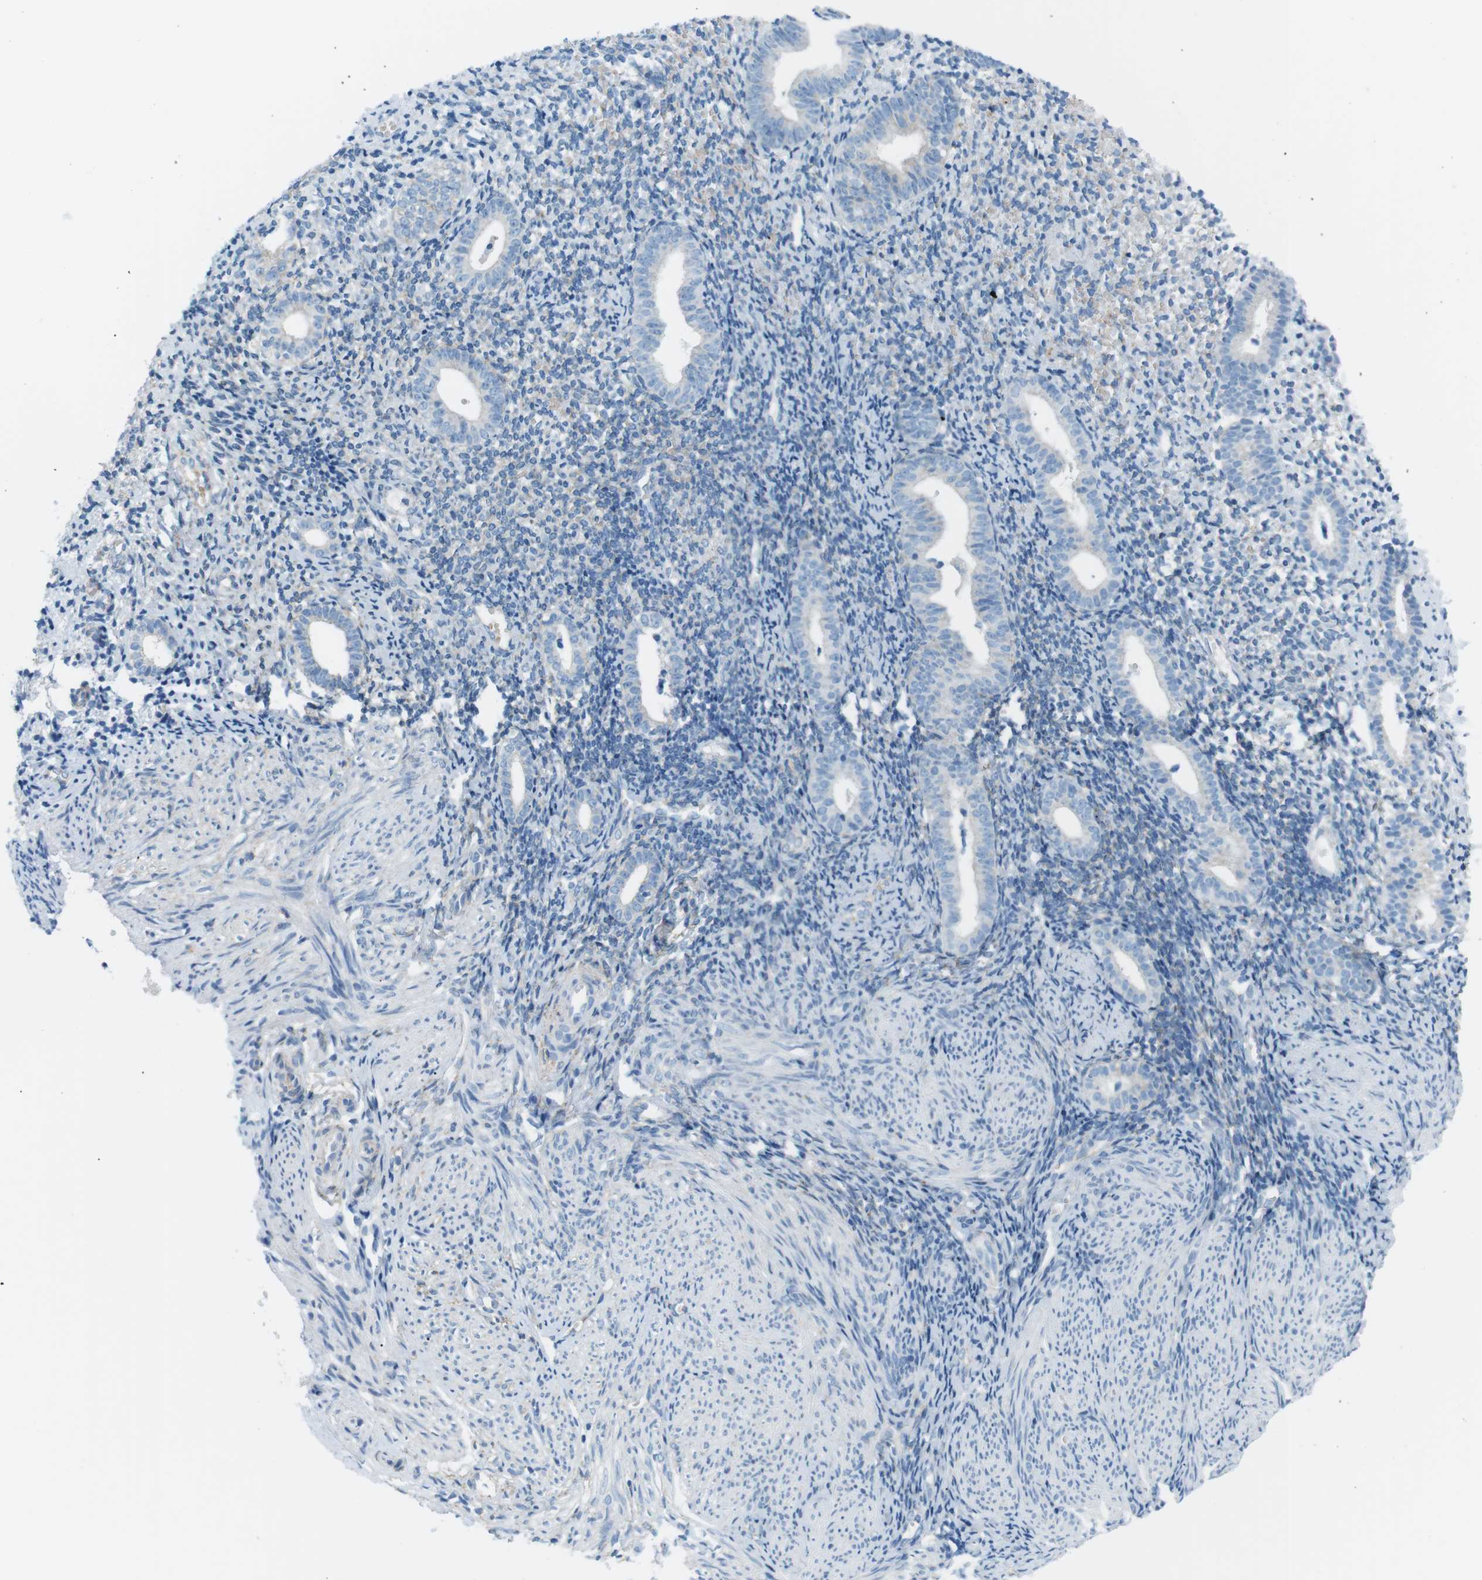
{"staining": {"intensity": "negative", "quantity": "none", "location": "none"}, "tissue": "endometrium", "cell_type": "Cells in endometrial stroma", "image_type": "normal", "snomed": [{"axis": "morphology", "description": "Normal tissue, NOS"}, {"axis": "topography", "description": "Endometrium"}], "caption": "DAB (3,3'-diaminobenzidine) immunohistochemical staining of benign human endometrium exhibits no significant expression in cells in endometrial stroma. (IHC, brightfield microscopy, high magnification).", "gene": "VAMP1", "patient": {"sex": "female", "age": 50}}